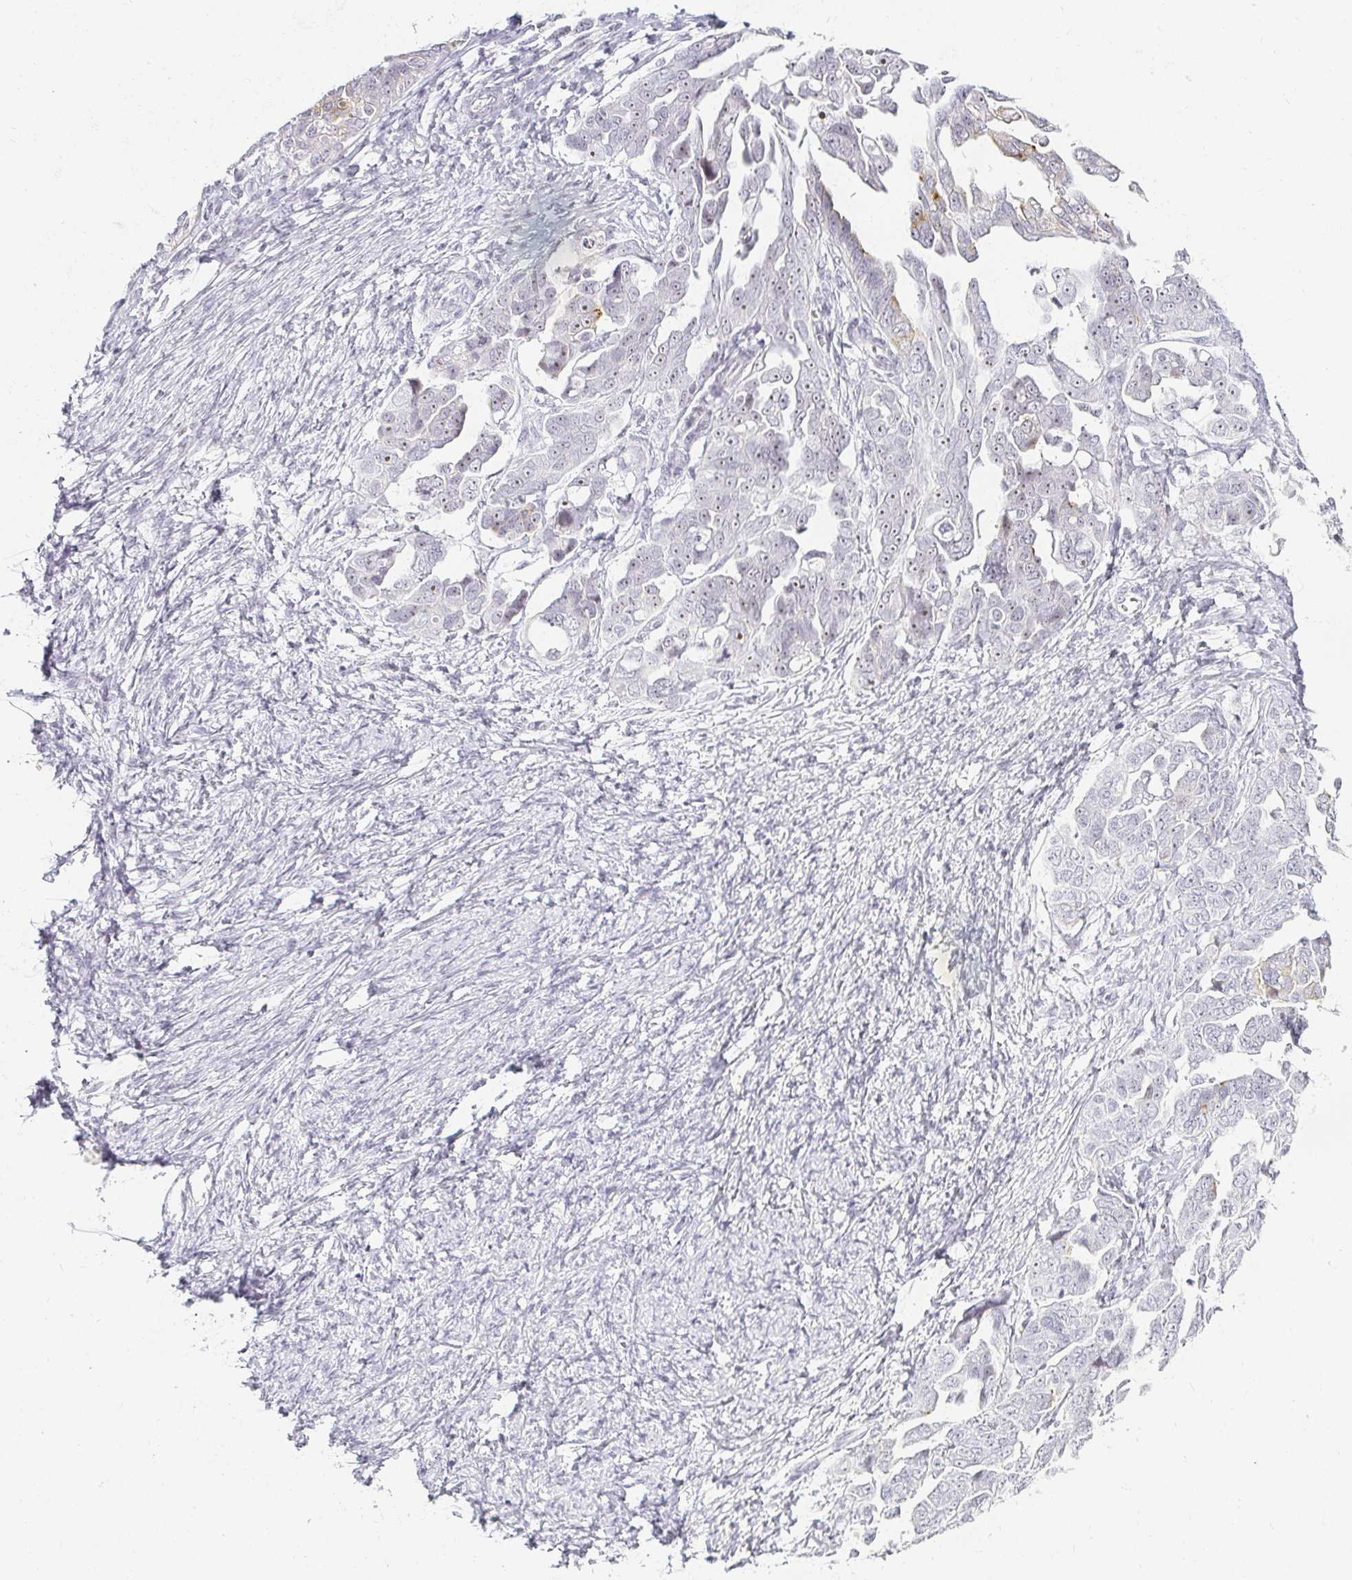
{"staining": {"intensity": "moderate", "quantity": "<25%", "location": "nuclear"}, "tissue": "ovarian cancer", "cell_type": "Tumor cells", "image_type": "cancer", "snomed": [{"axis": "morphology", "description": "Cystadenocarcinoma, serous, NOS"}, {"axis": "topography", "description": "Ovary"}], "caption": "Serous cystadenocarcinoma (ovarian) was stained to show a protein in brown. There is low levels of moderate nuclear expression in approximately <25% of tumor cells.", "gene": "ACAN", "patient": {"sex": "female", "age": 59}}